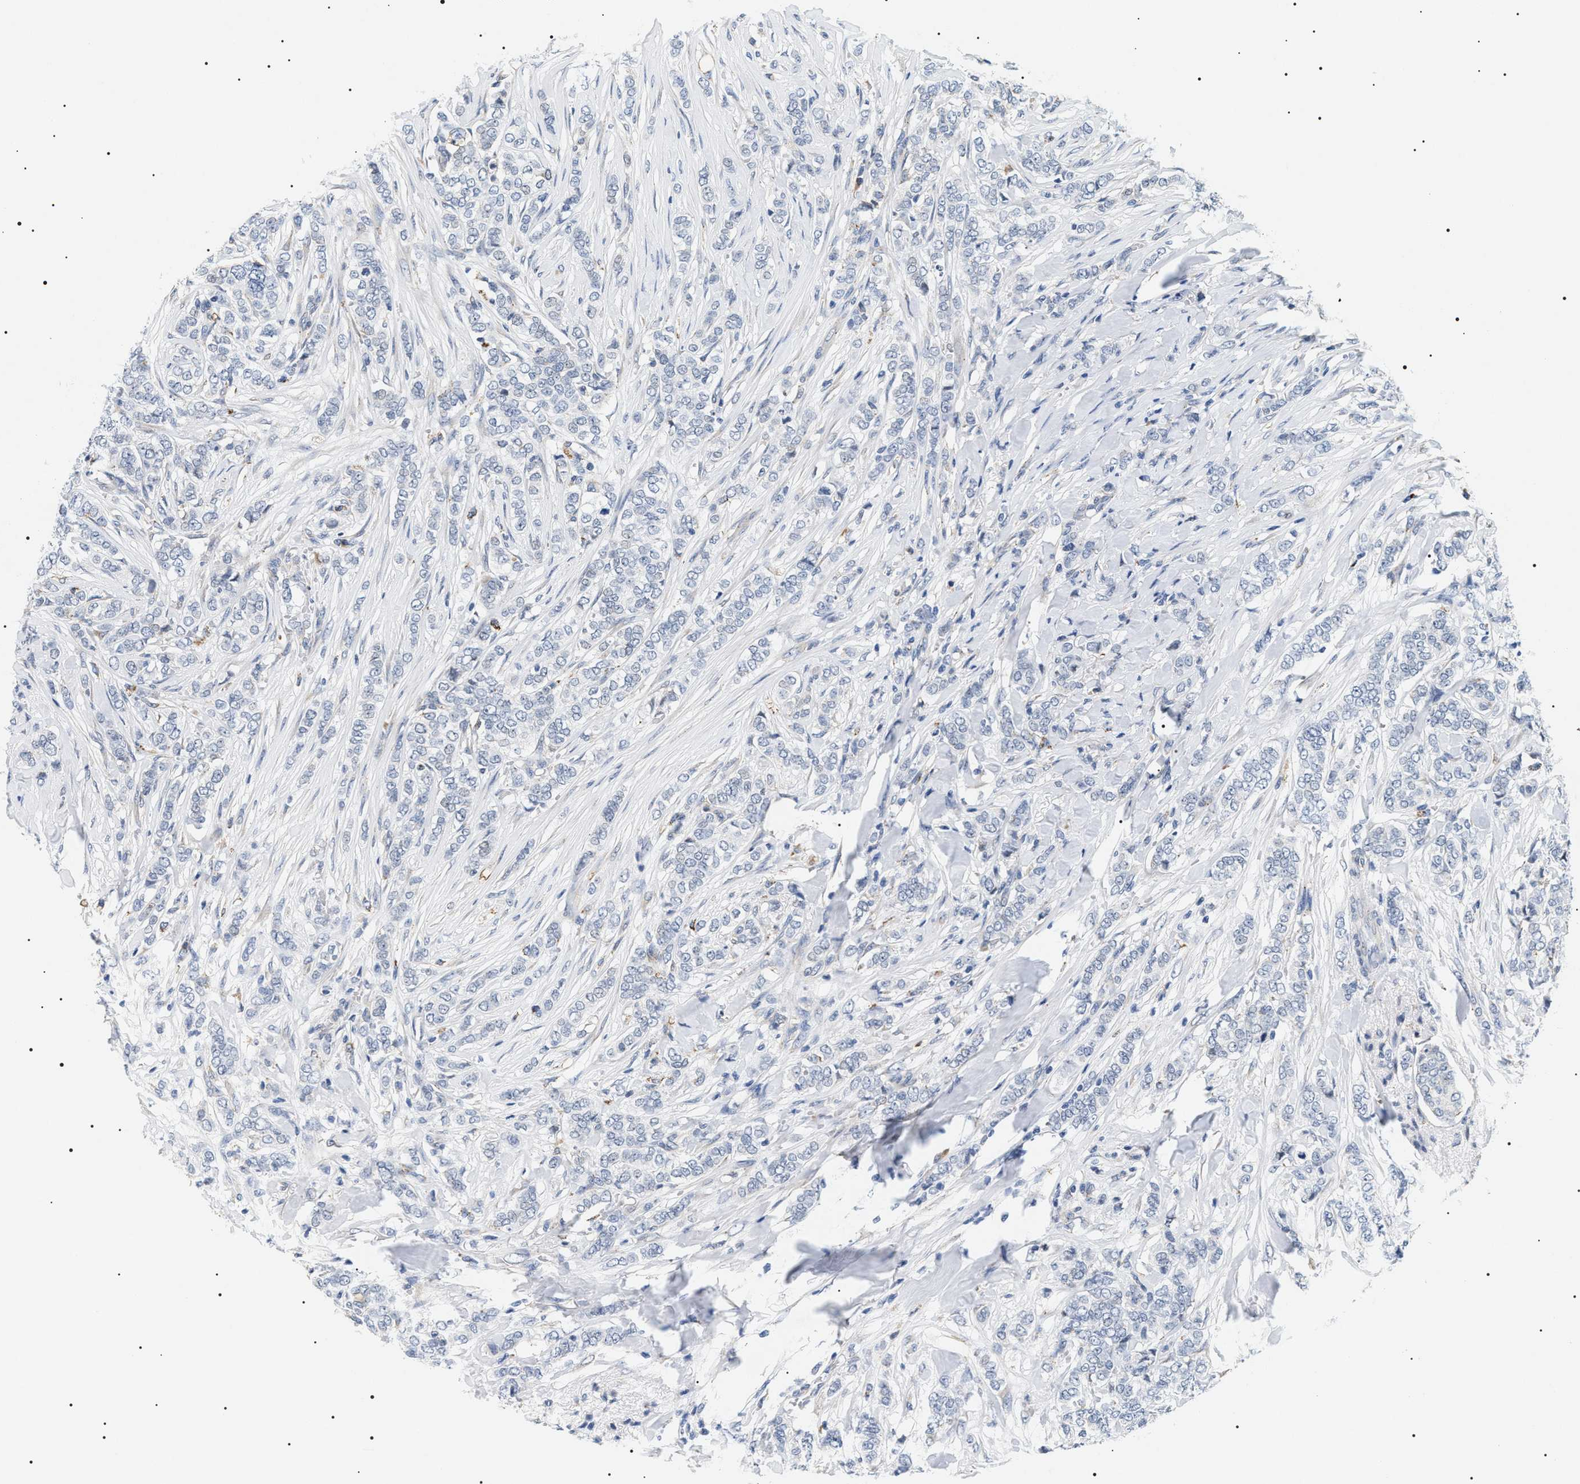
{"staining": {"intensity": "negative", "quantity": "none", "location": "none"}, "tissue": "breast cancer", "cell_type": "Tumor cells", "image_type": "cancer", "snomed": [{"axis": "morphology", "description": "Lobular carcinoma"}, {"axis": "topography", "description": "Skin"}, {"axis": "topography", "description": "Breast"}], "caption": "This is an immunohistochemistry (IHC) micrograph of breast cancer. There is no staining in tumor cells.", "gene": "HSD17B11", "patient": {"sex": "female", "age": 46}}